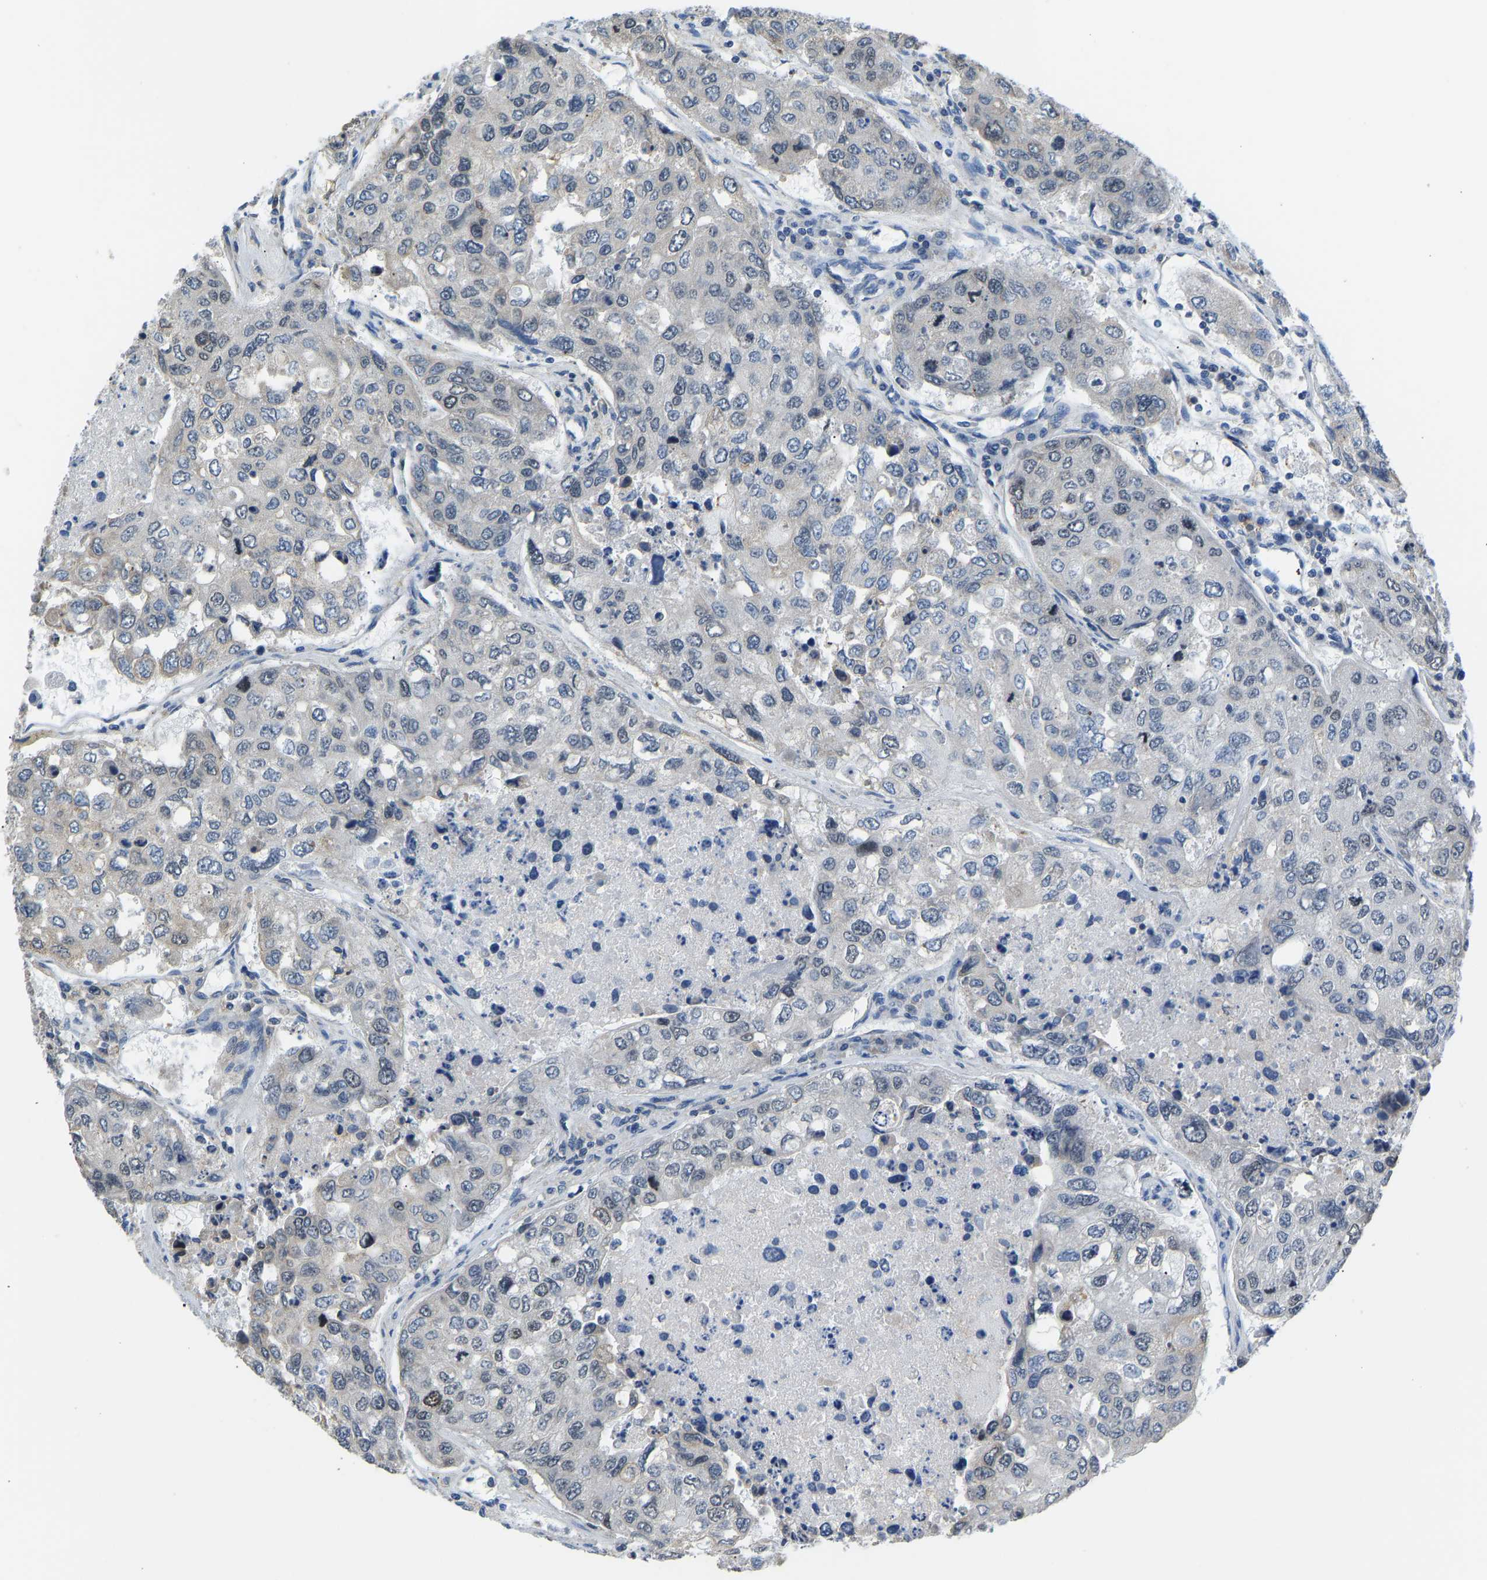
{"staining": {"intensity": "weak", "quantity": "<25%", "location": "nuclear"}, "tissue": "urothelial cancer", "cell_type": "Tumor cells", "image_type": "cancer", "snomed": [{"axis": "morphology", "description": "Urothelial carcinoma, High grade"}, {"axis": "topography", "description": "Lymph node"}, {"axis": "topography", "description": "Urinary bladder"}], "caption": "Image shows no significant protein staining in tumor cells of urothelial cancer.", "gene": "VRK1", "patient": {"sex": "male", "age": 51}}